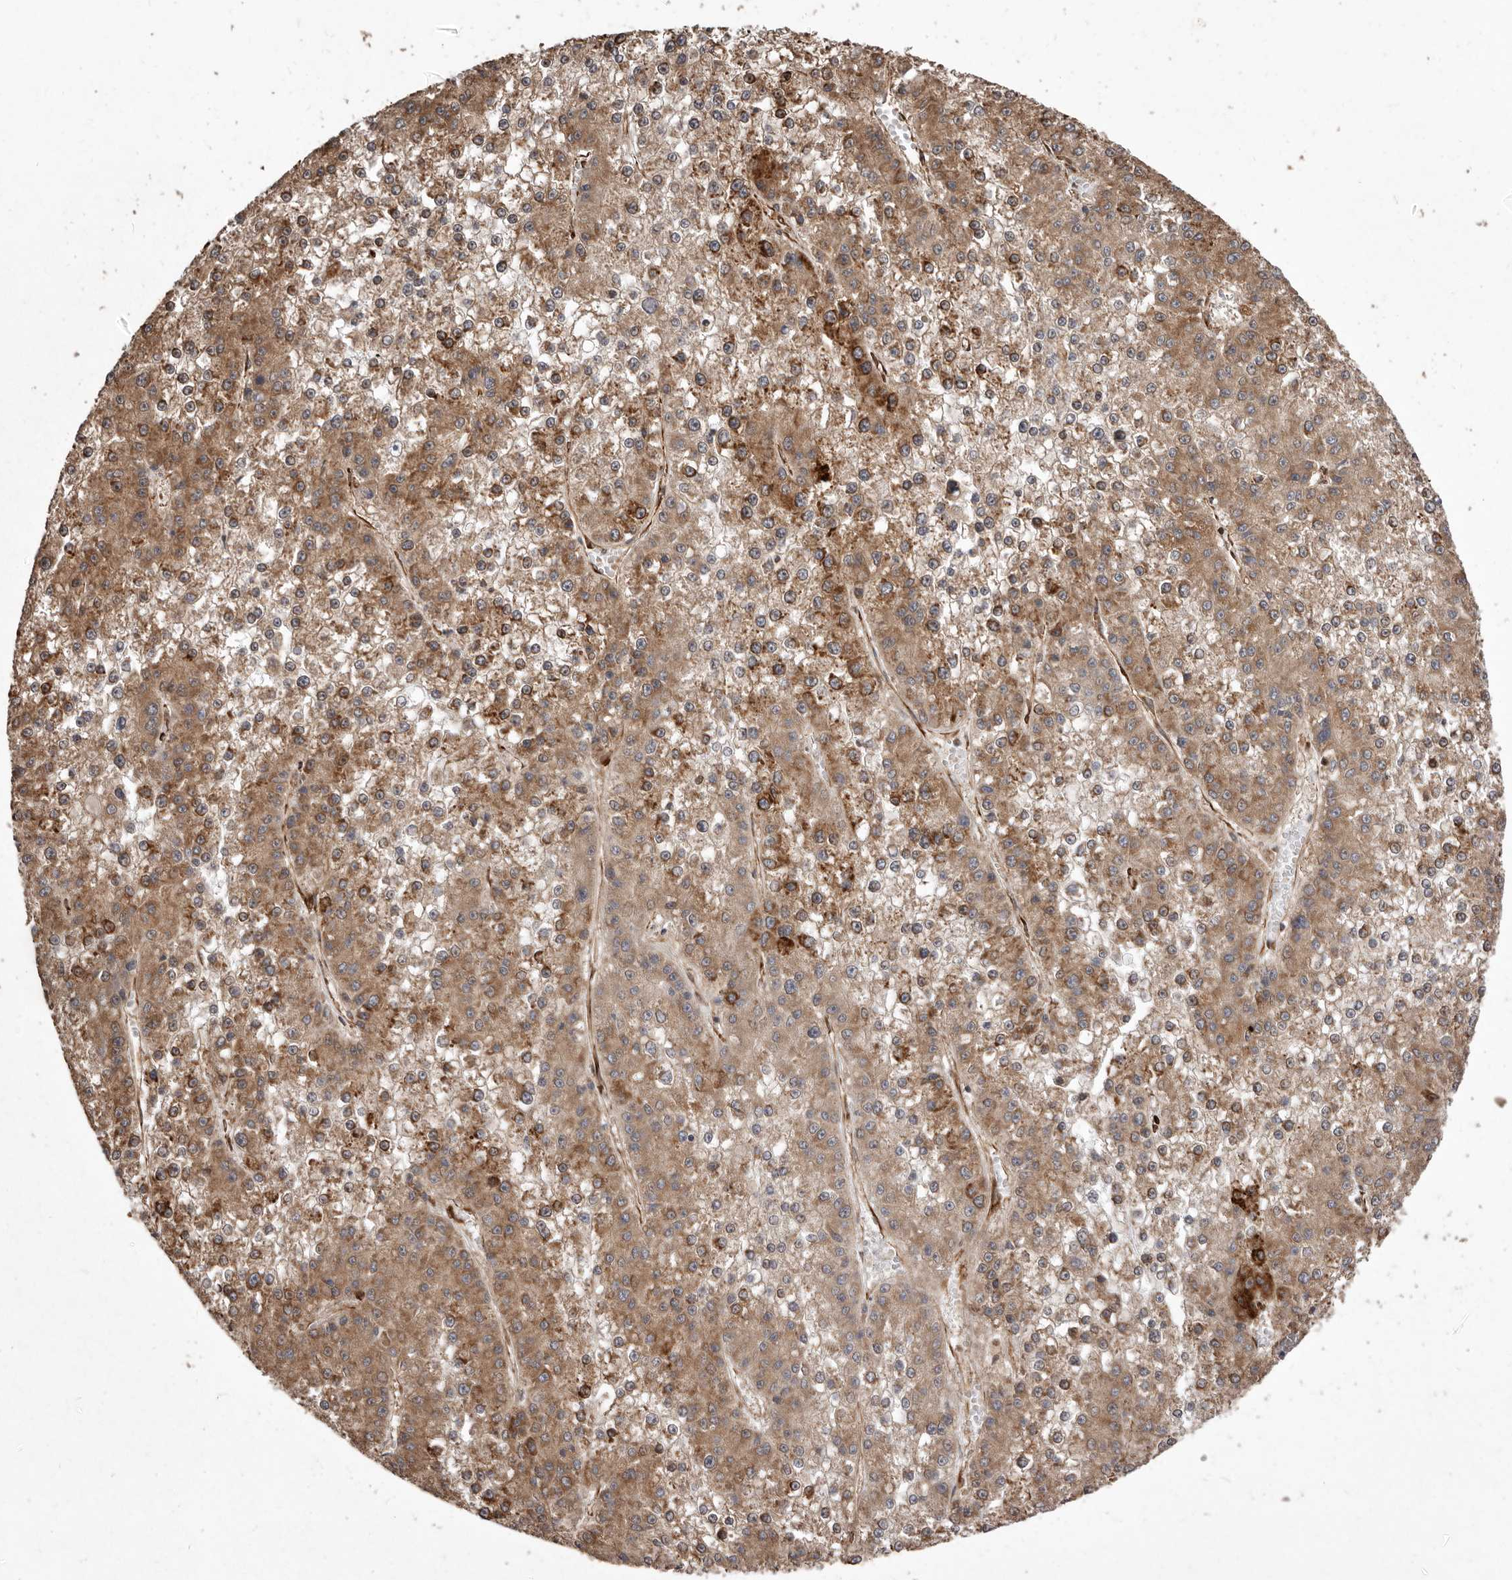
{"staining": {"intensity": "moderate", "quantity": ">75%", "location": "cytoplasmic/membranous"}, "tissue": "liver cancer", "cell_type": "Tumor cells", "image_type": "cancer", "snomed": [{"axis": "morphology", "description": "Carcinoma, Hepatocellular, NOS"}, {"axis": "topography", "description": "Liver"}], "caption": "The photomicrograph exhibits immunohistochemical staining of liver cancer (hepatocellular carcinoma). There is moderate cytoplasmic/membranous positivity is identified in about >75% of tumor cells. (brown staining indicates protein expression, while blue staining denotes nuclei).", "gene": "FLAD1", "patient": {"sex": "female", "age": 73}}